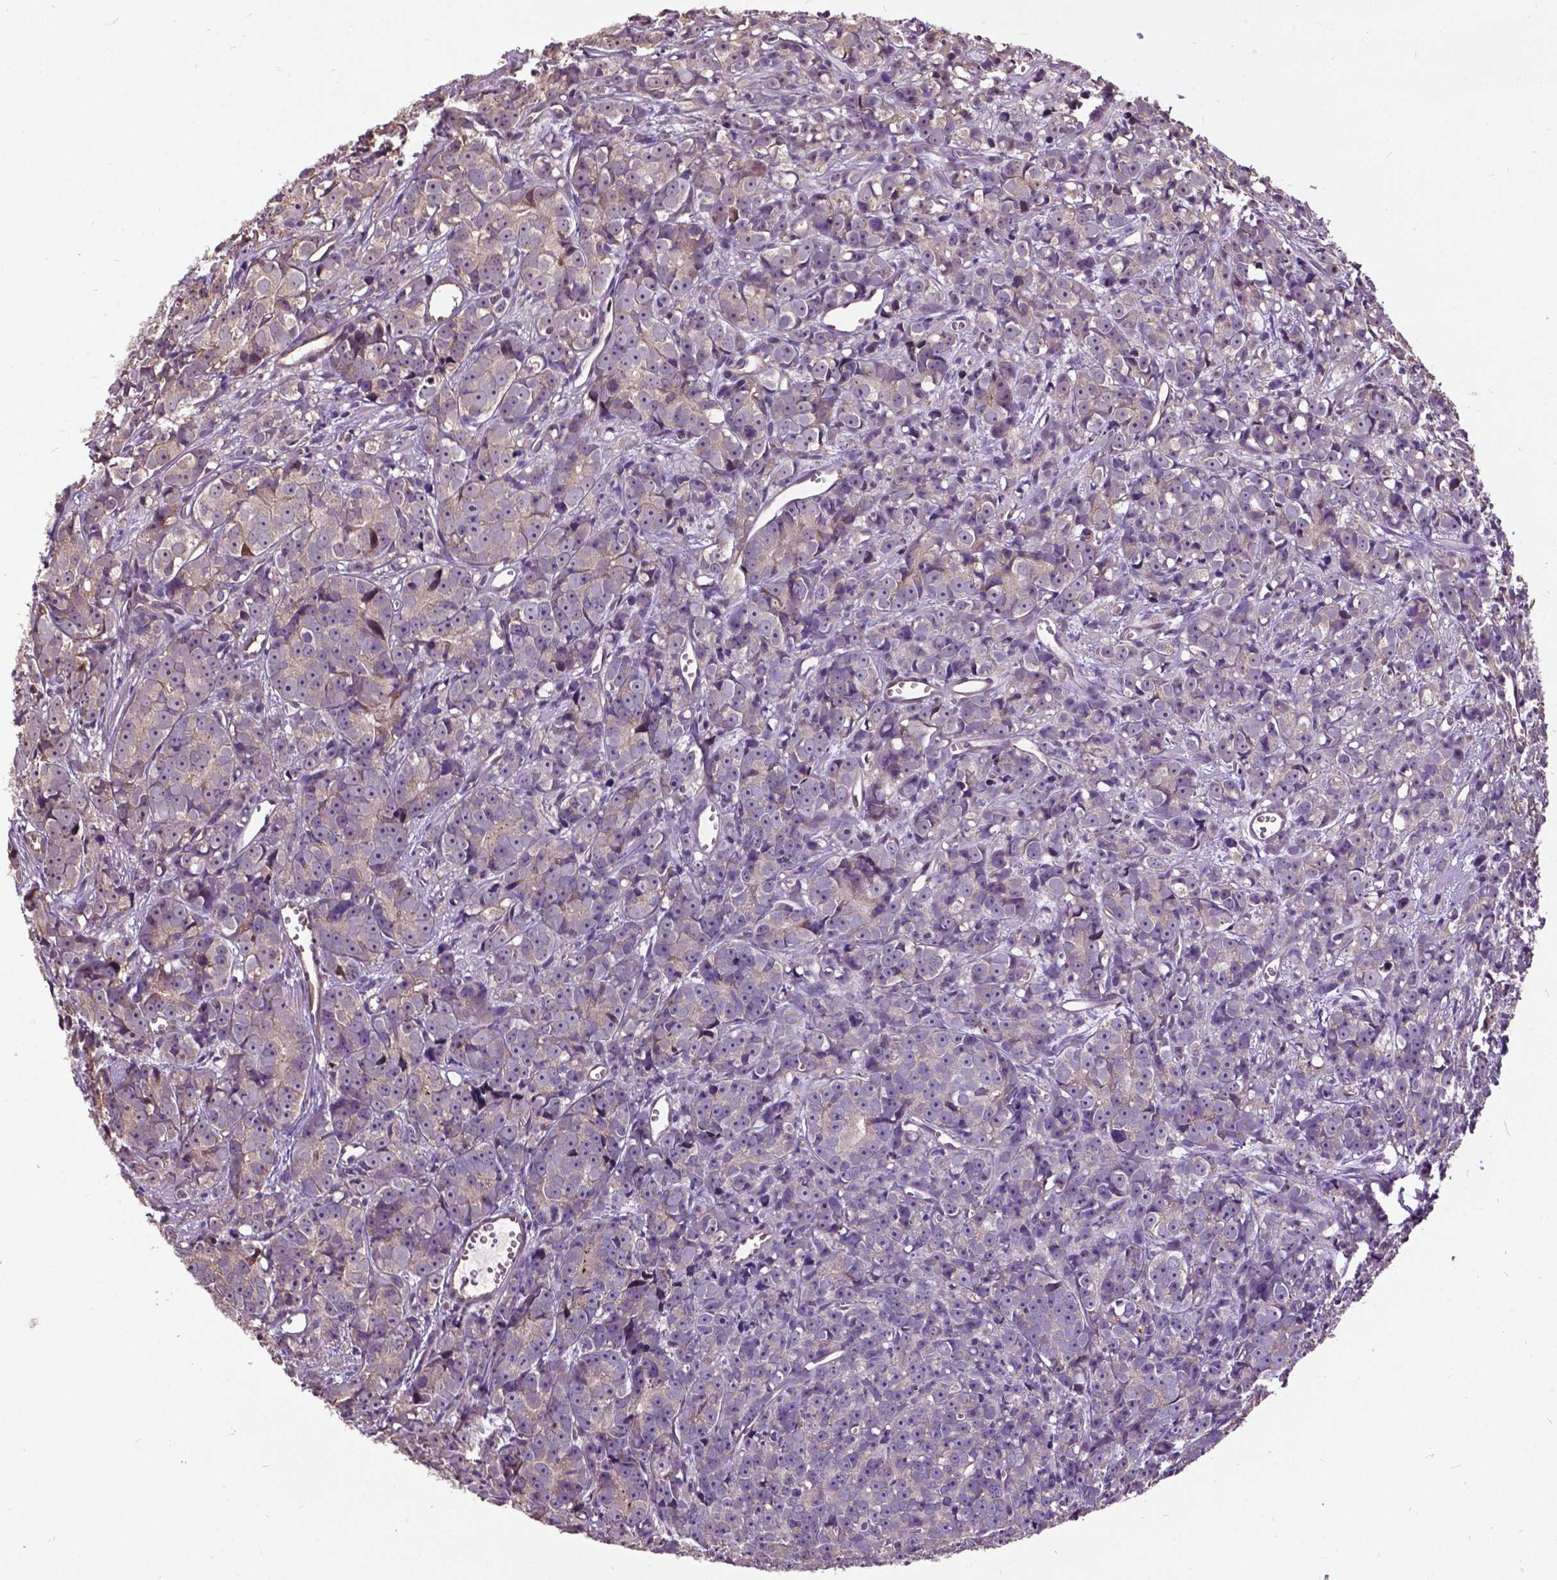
{"staining": {"intensity": "negative", "quantity": "none", "location": "none"}, "tissue": "prostate cancer", "cell_type": "Tumor cells", "image_type": "cancer", "snomed": [{"axis": "morphology", "description": "Adenocarcinoma, High grade"}, {"axis": "topography", "description": "Prostate"}], "caption": "DAB immunohistochemical staining of prostate cancer reveals no significant positivity in tumor cells. (Stains: DAB (3,3'-diaminobenzidine) IHC with hematoxylin counter stain, Microscopy: brightfield microscopy at high magnification).", "gene": "AP1S3", "patient": {"sex": "male", "age": 77}}